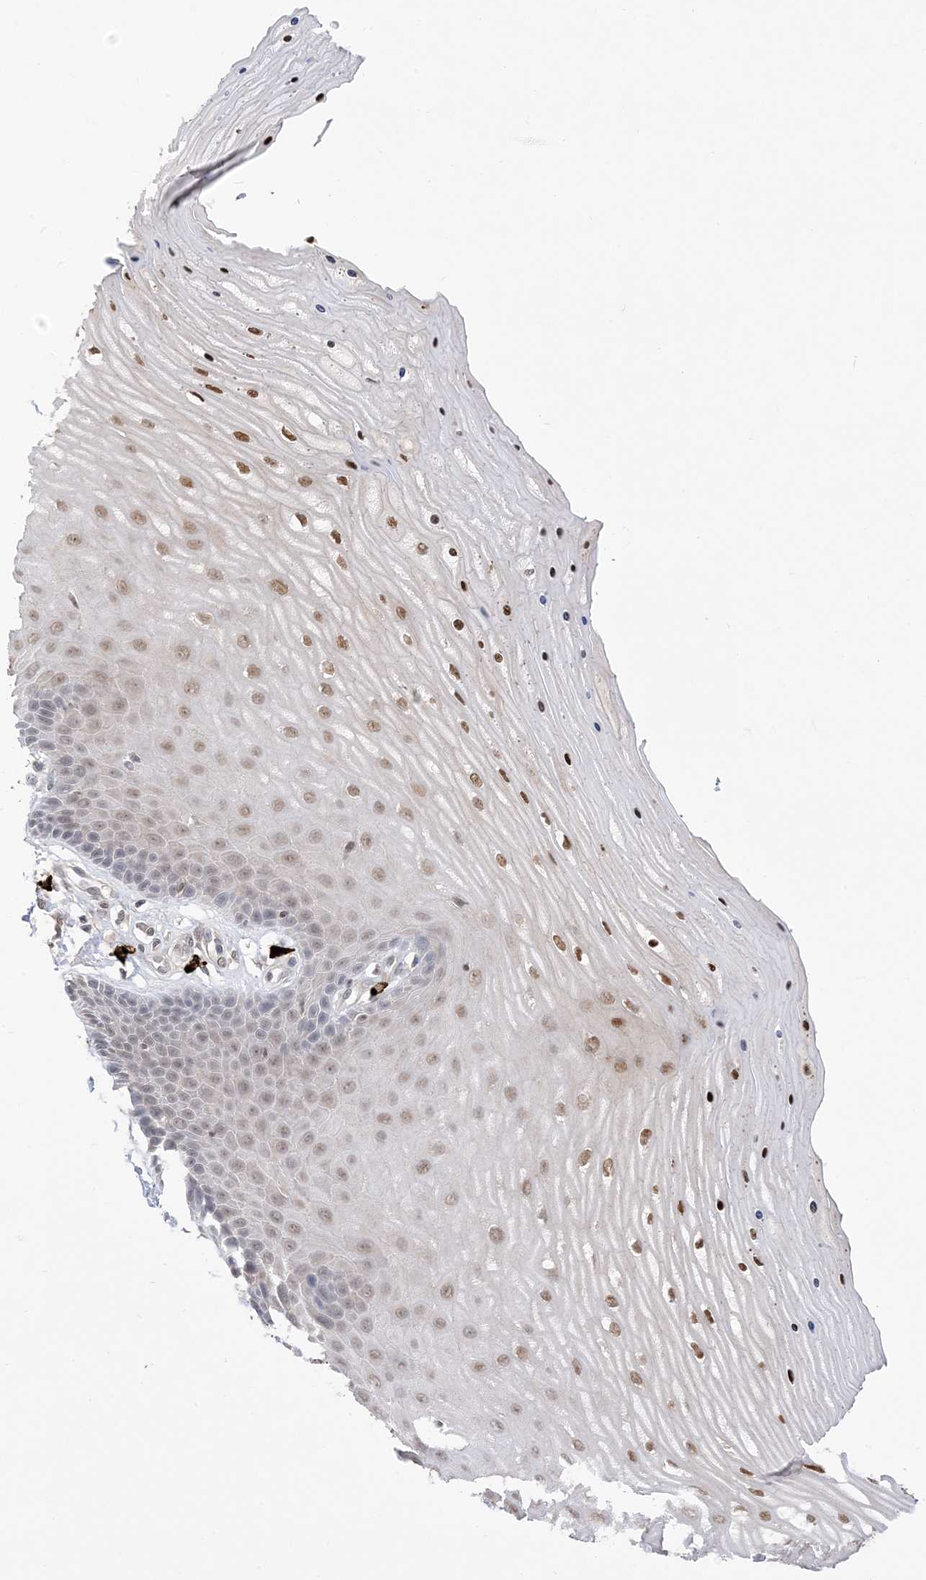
{"staining": {"intensity": "weak", "quantity": "<25%", "location": "cytoplasmic/membranous"}, "tissue": "cervix", "cell_type": "Glandular cells", "image_type": "normal", "snomed": [{"axis": "morphology", "description": "Normal tissue, NOS"}, {"axis": "topography", "description": "Cervix"}], "caption": "The photomicrograph demonstrates no staining of glandular cells in unremarkable cervix. (DAB immunohistochemistry (IHC) with hematoxylin counter stain).", "gene": "RANBP9", "patient": {"sex": "female", "age": 55}}